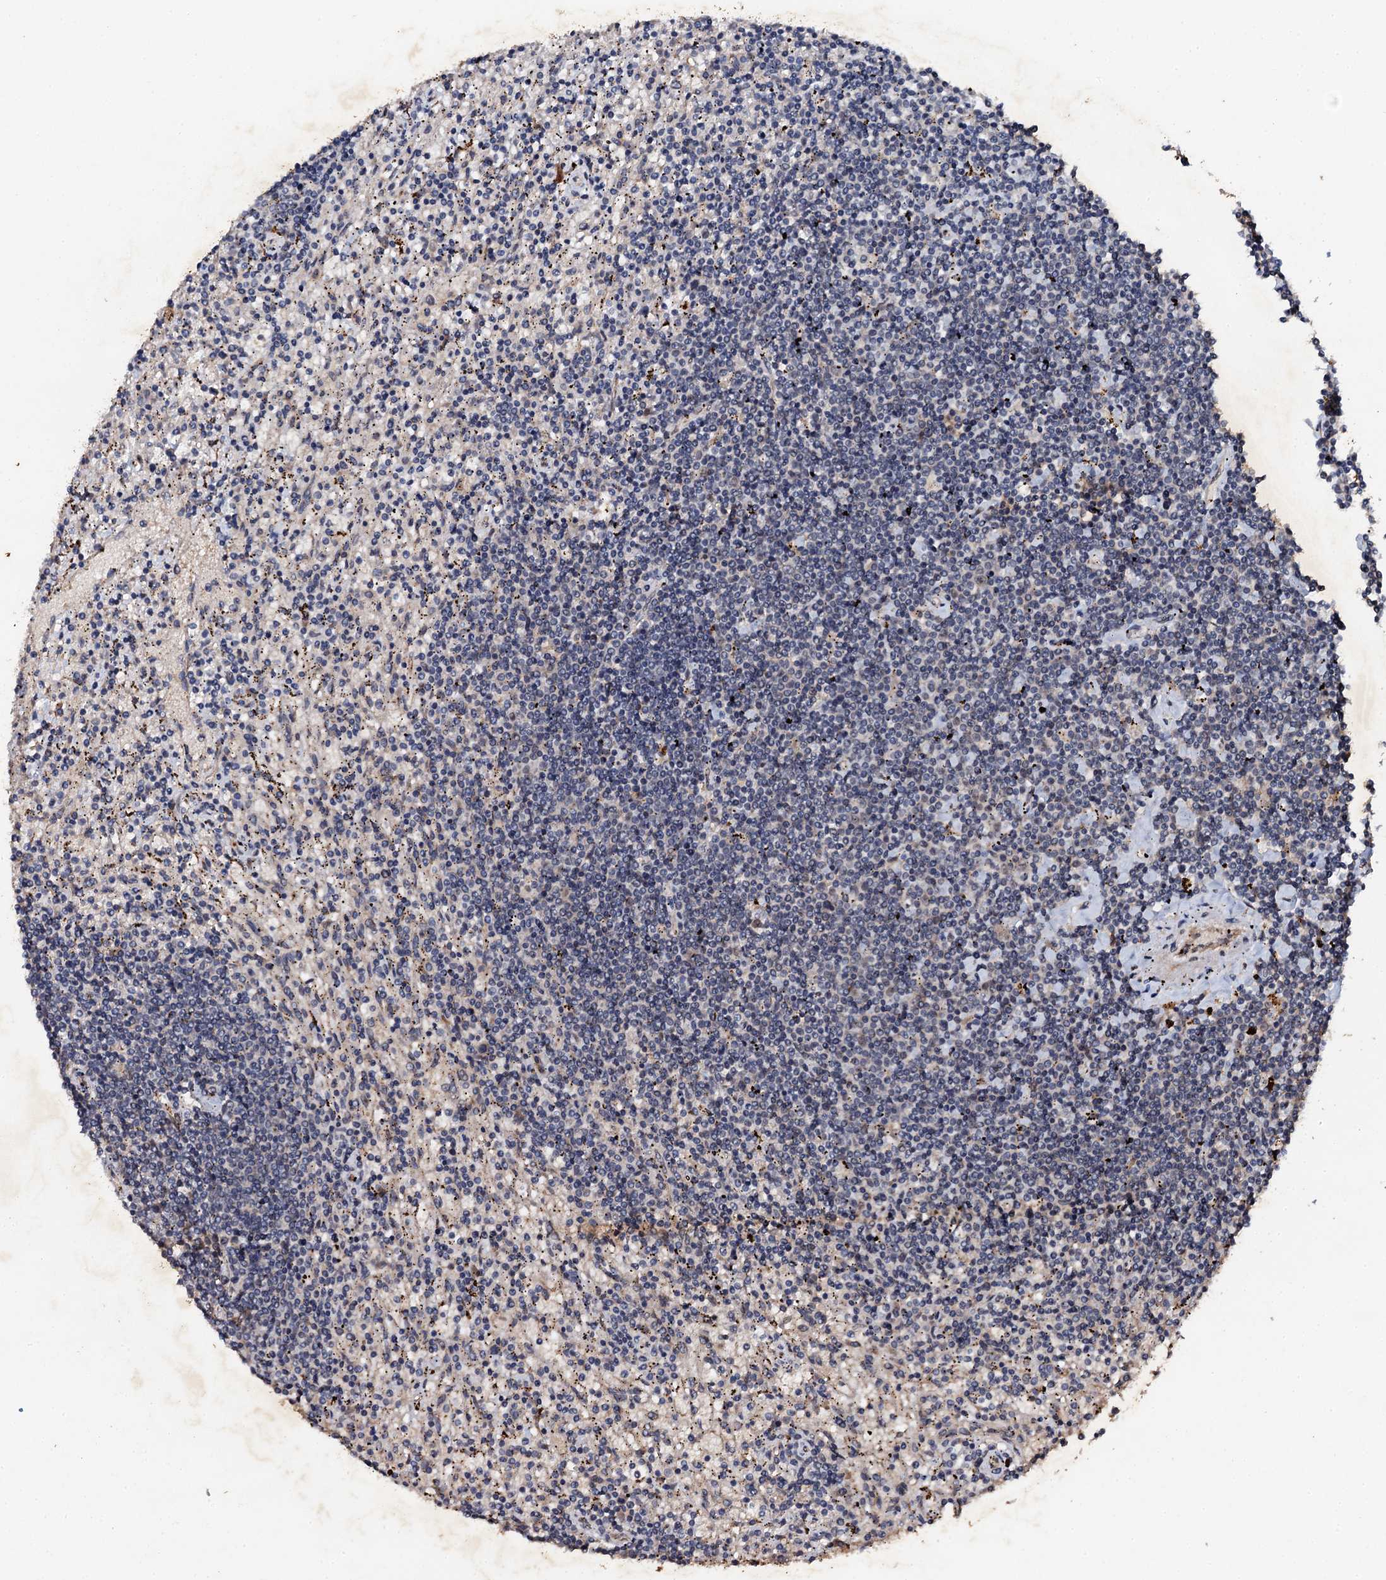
{"staining": {"intensity": "negative", "quantity": "none", "location": "none"}, "tissue": "lymphoma", "cell_type": "Tumor cells", "image_type": "cancer", "snomed": [{"axis": "morphology", "description": "Malignant lymphoma, non-Hodgkin's type, Low grade"}, {"axis": "topography", "description": "Spleen"}], "caption": "Tumor cells are negative for brown protein staining in low-grade malignant lymphoma, non-Hodgkin's type.", "gene": "ADAMTS10", "patient": {"sex": "male", "age": 76}}